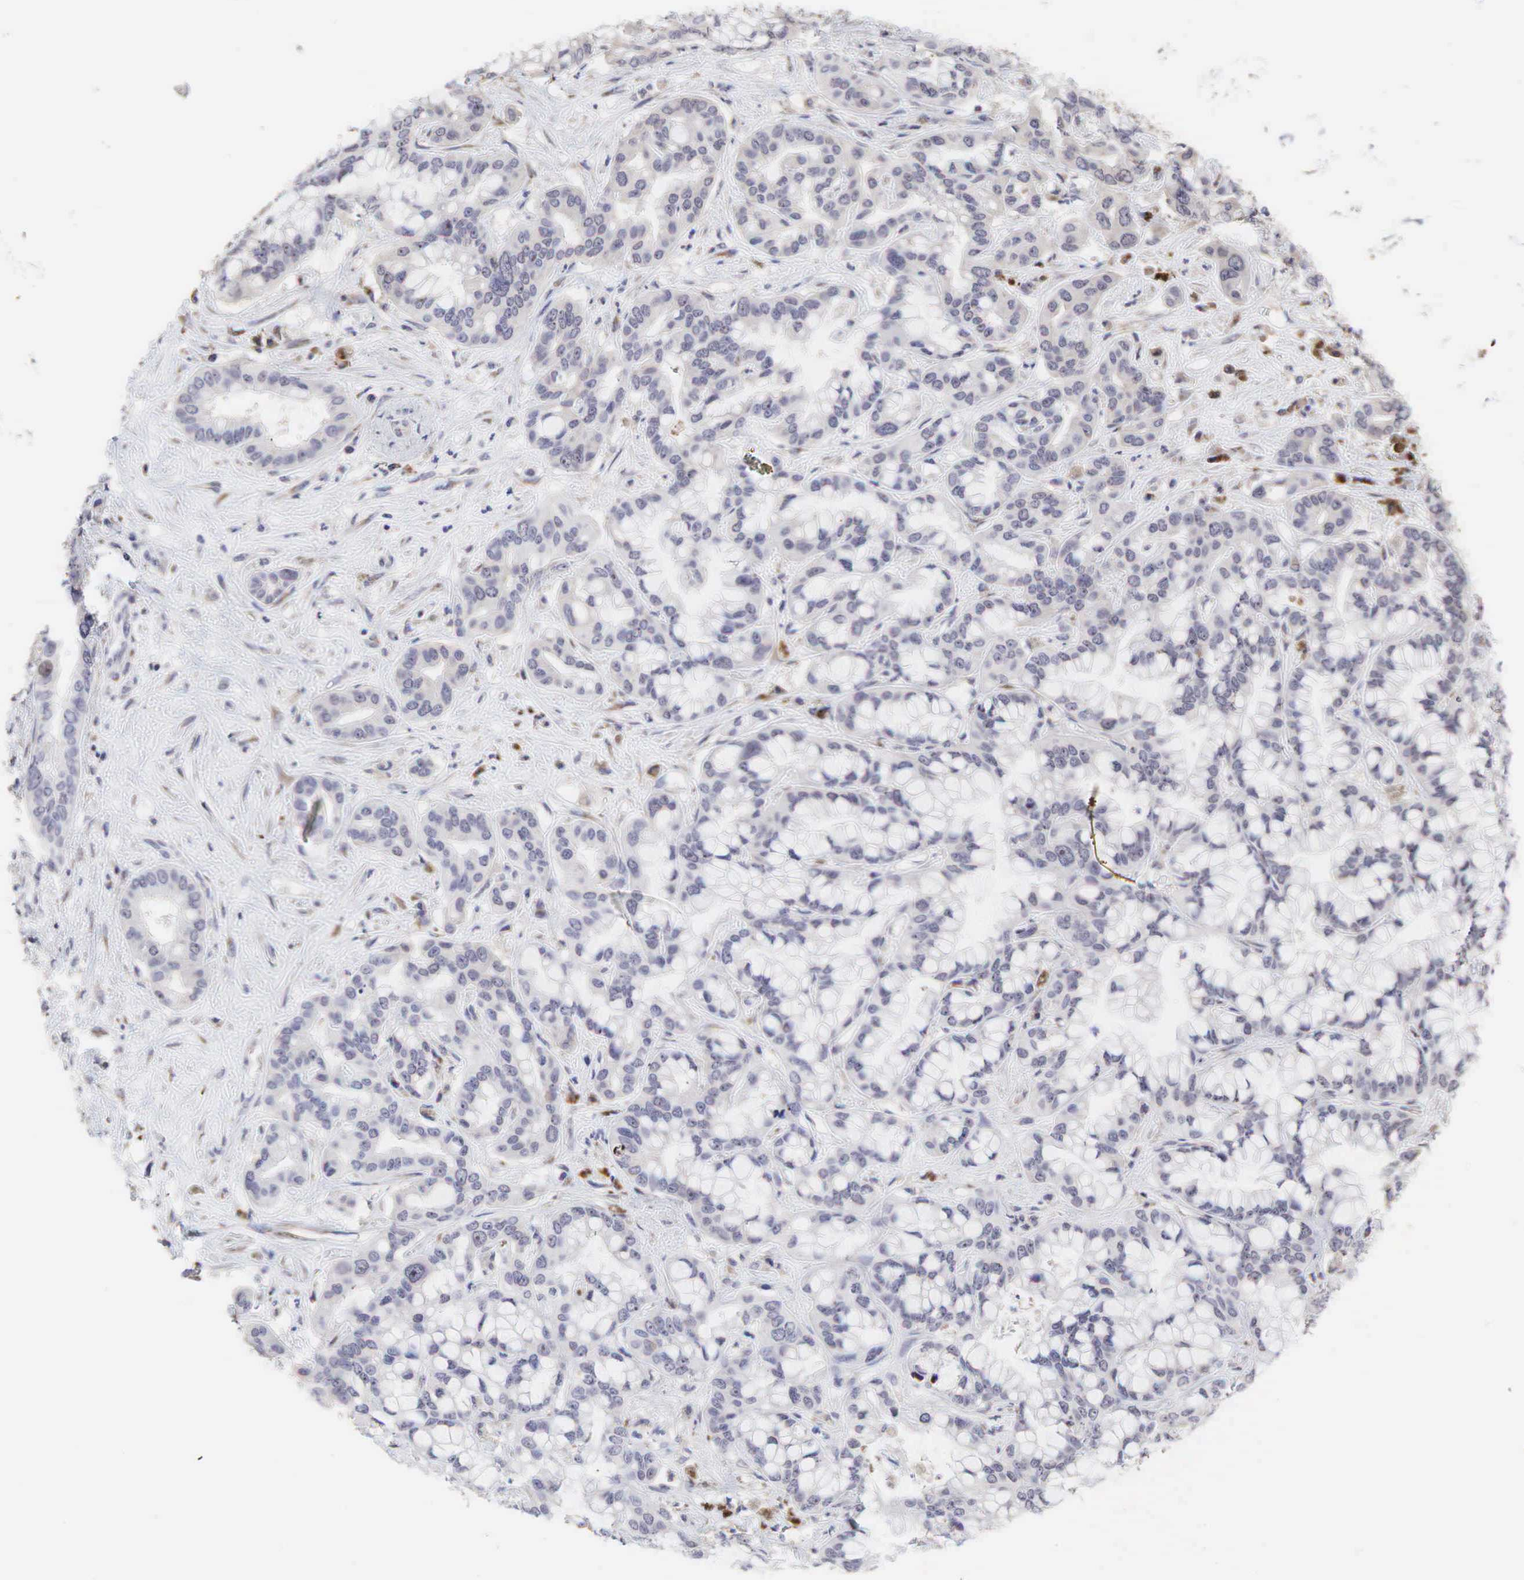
{"staining": {"intensity": "negative", "quantity": "none", "location": "none"}, "tissue": "liver cancer", "cell_type": "Tumor cells", "image_type": "cancer", "snomed": [{"axis": "morphology", "description": "Cholangiocarcinoma"}, {"axis": "topography", "description": "Liver"}], "caption": "Tumor cells are negative for brown protein staining in liver cancer (cholangiocarcinoma).", "gene": "DKC1", "patient": {"sex": "female", "age": 65}}